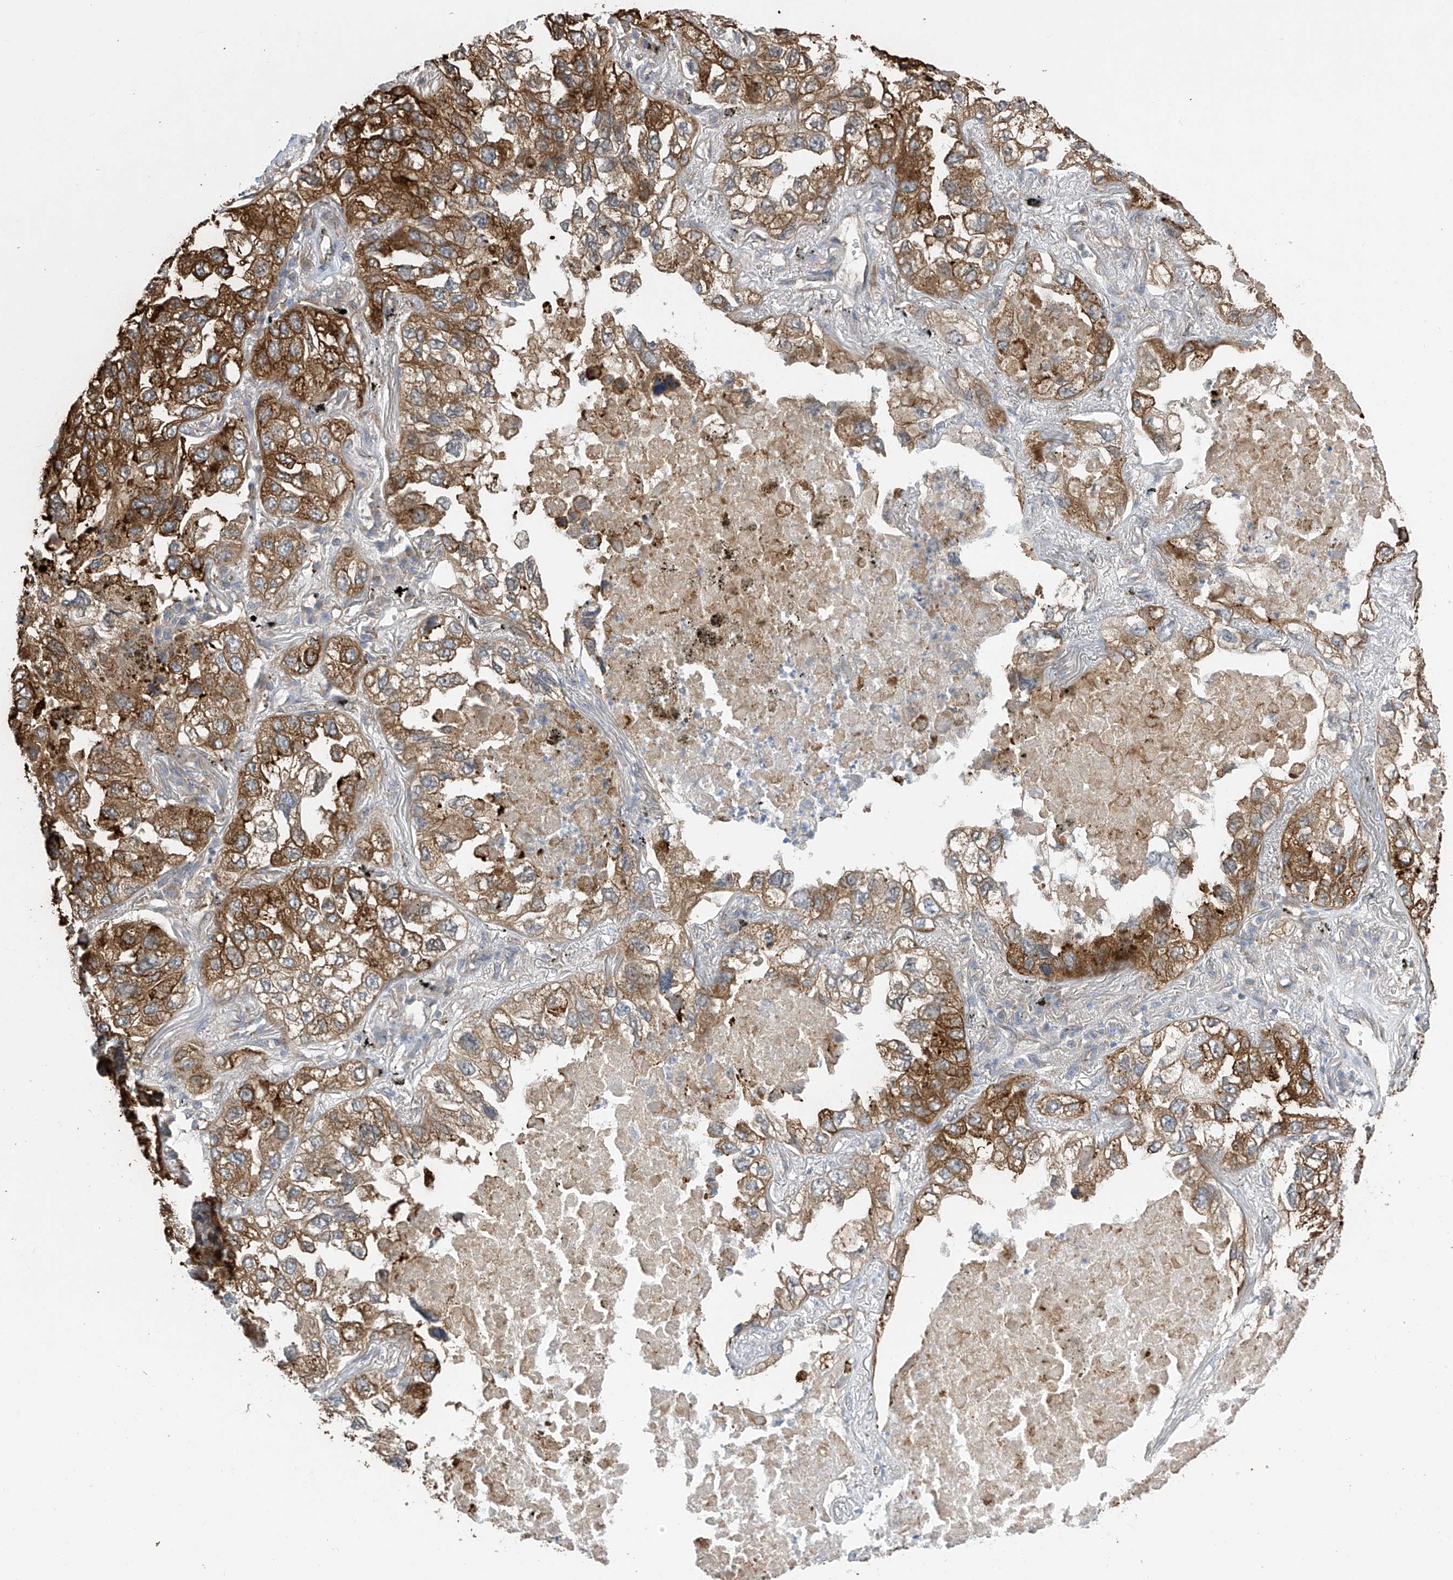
{"staining": {"intensity": "moderate", "quantity": ">75%", "location": "cytoplasmic/membranous"}, "tissue": "lung cancer", "cell_type": "Tumor cells", "image_type": "cancer", "snomed": [{"axis": "morphology", "description": "Adenocarcinoma, NOS"}, {"axis": "topography", "description": "Lung"}], "caption": "Tumor cells demonstrate medium levels of moderate cytoplasmic/membranous expression in about >75% of cells in lung cancer.", "gene": "PNPT1", "patient": {"sex": "male", "age": 65}}